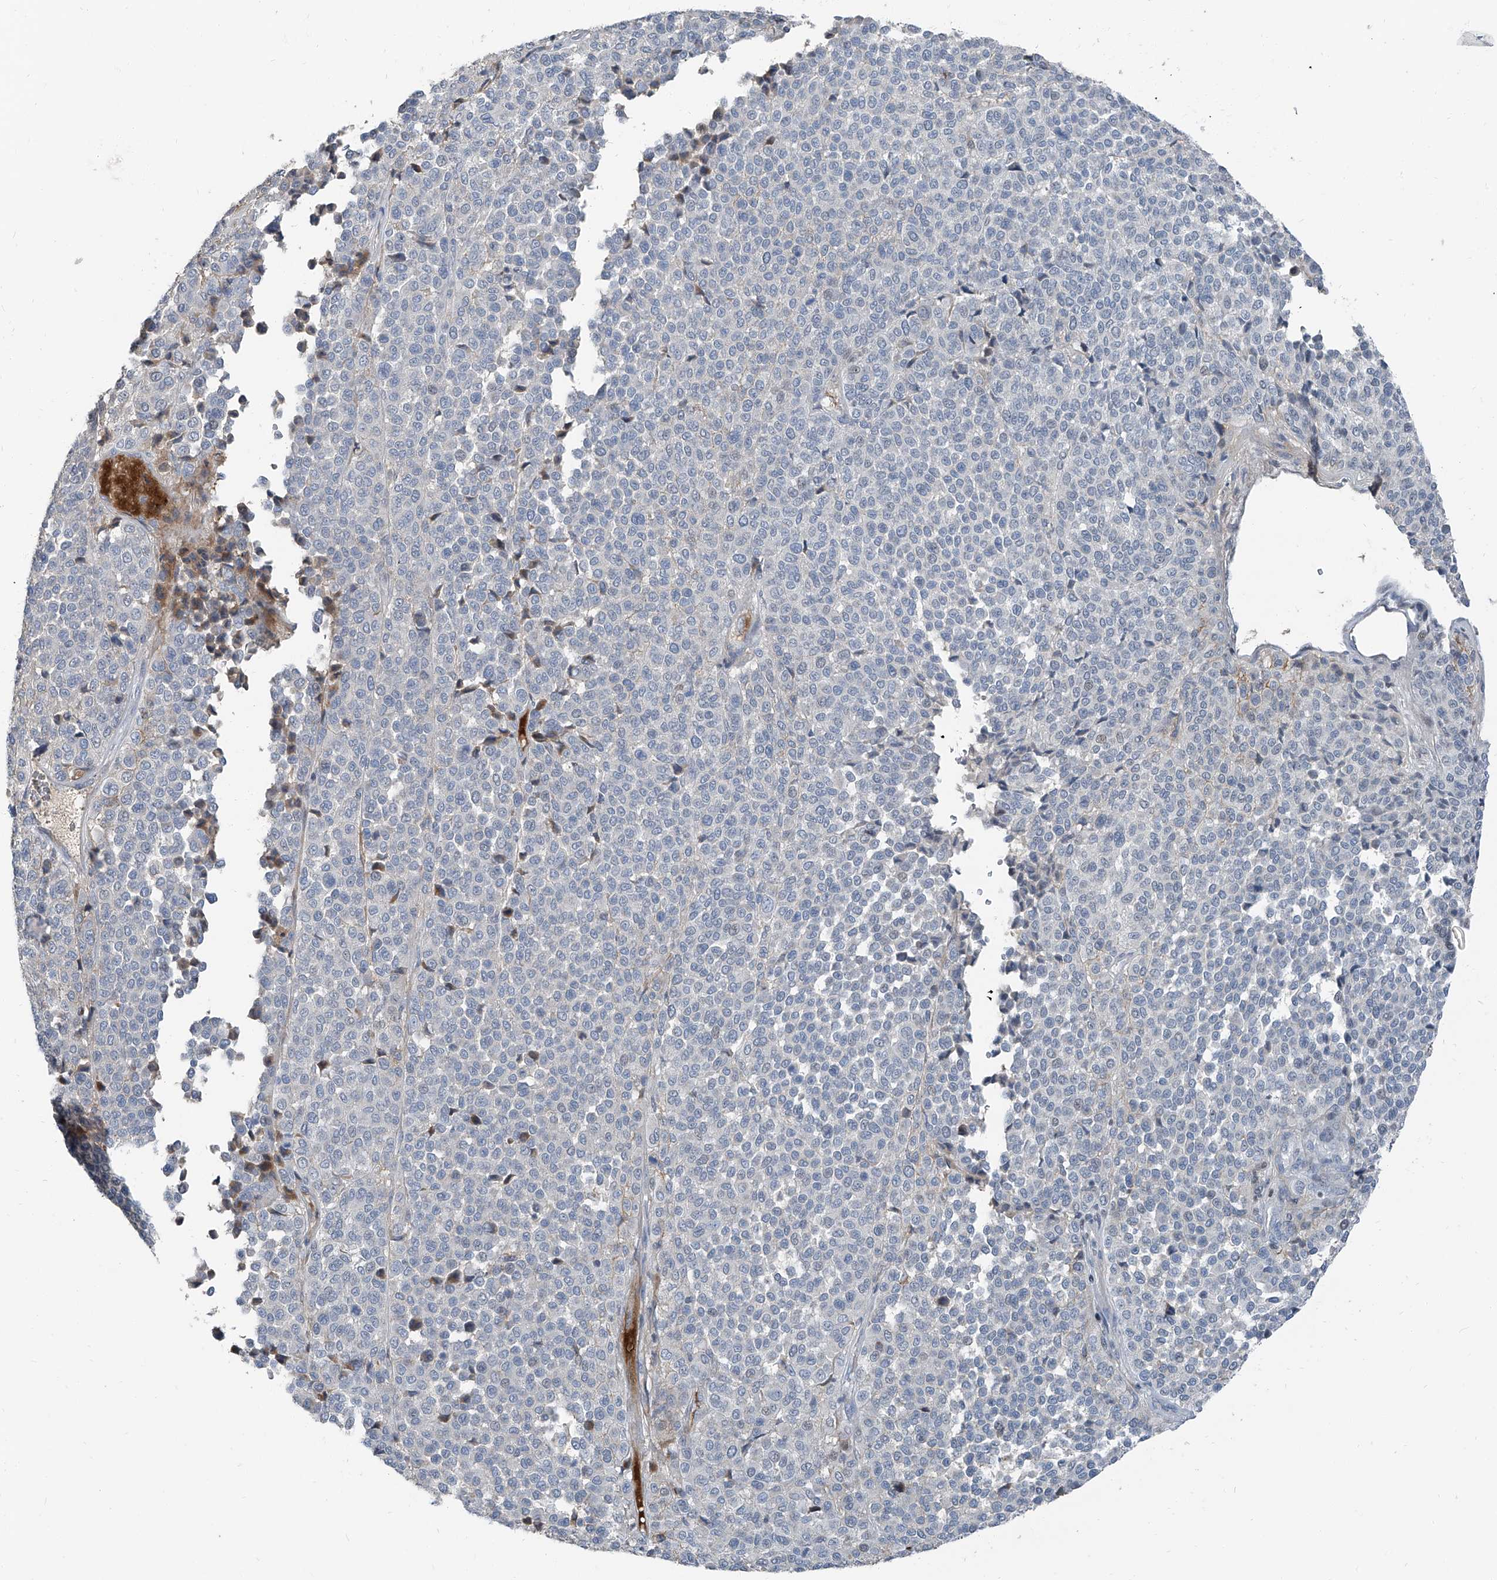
{"staining": {"intensity": "negative", "quantity": "none", "location": "none"}, "tissue": "melanoma", "cell_type": "Tumor cells", "image_type": "cancer", "snomed": [{"axis": "morphology", "description": "Malignant melanoma, Metastatic site"}, {"axis": "topography", "description": "Pancreas"}], "caption": "A high-resolution histopathology image shows immunohistochemistry staining of melanoma, which exhibits no significant positivity in tumor cells.", "gene": "HOXA3", "patient": {"sex": "female", "age": 30}}